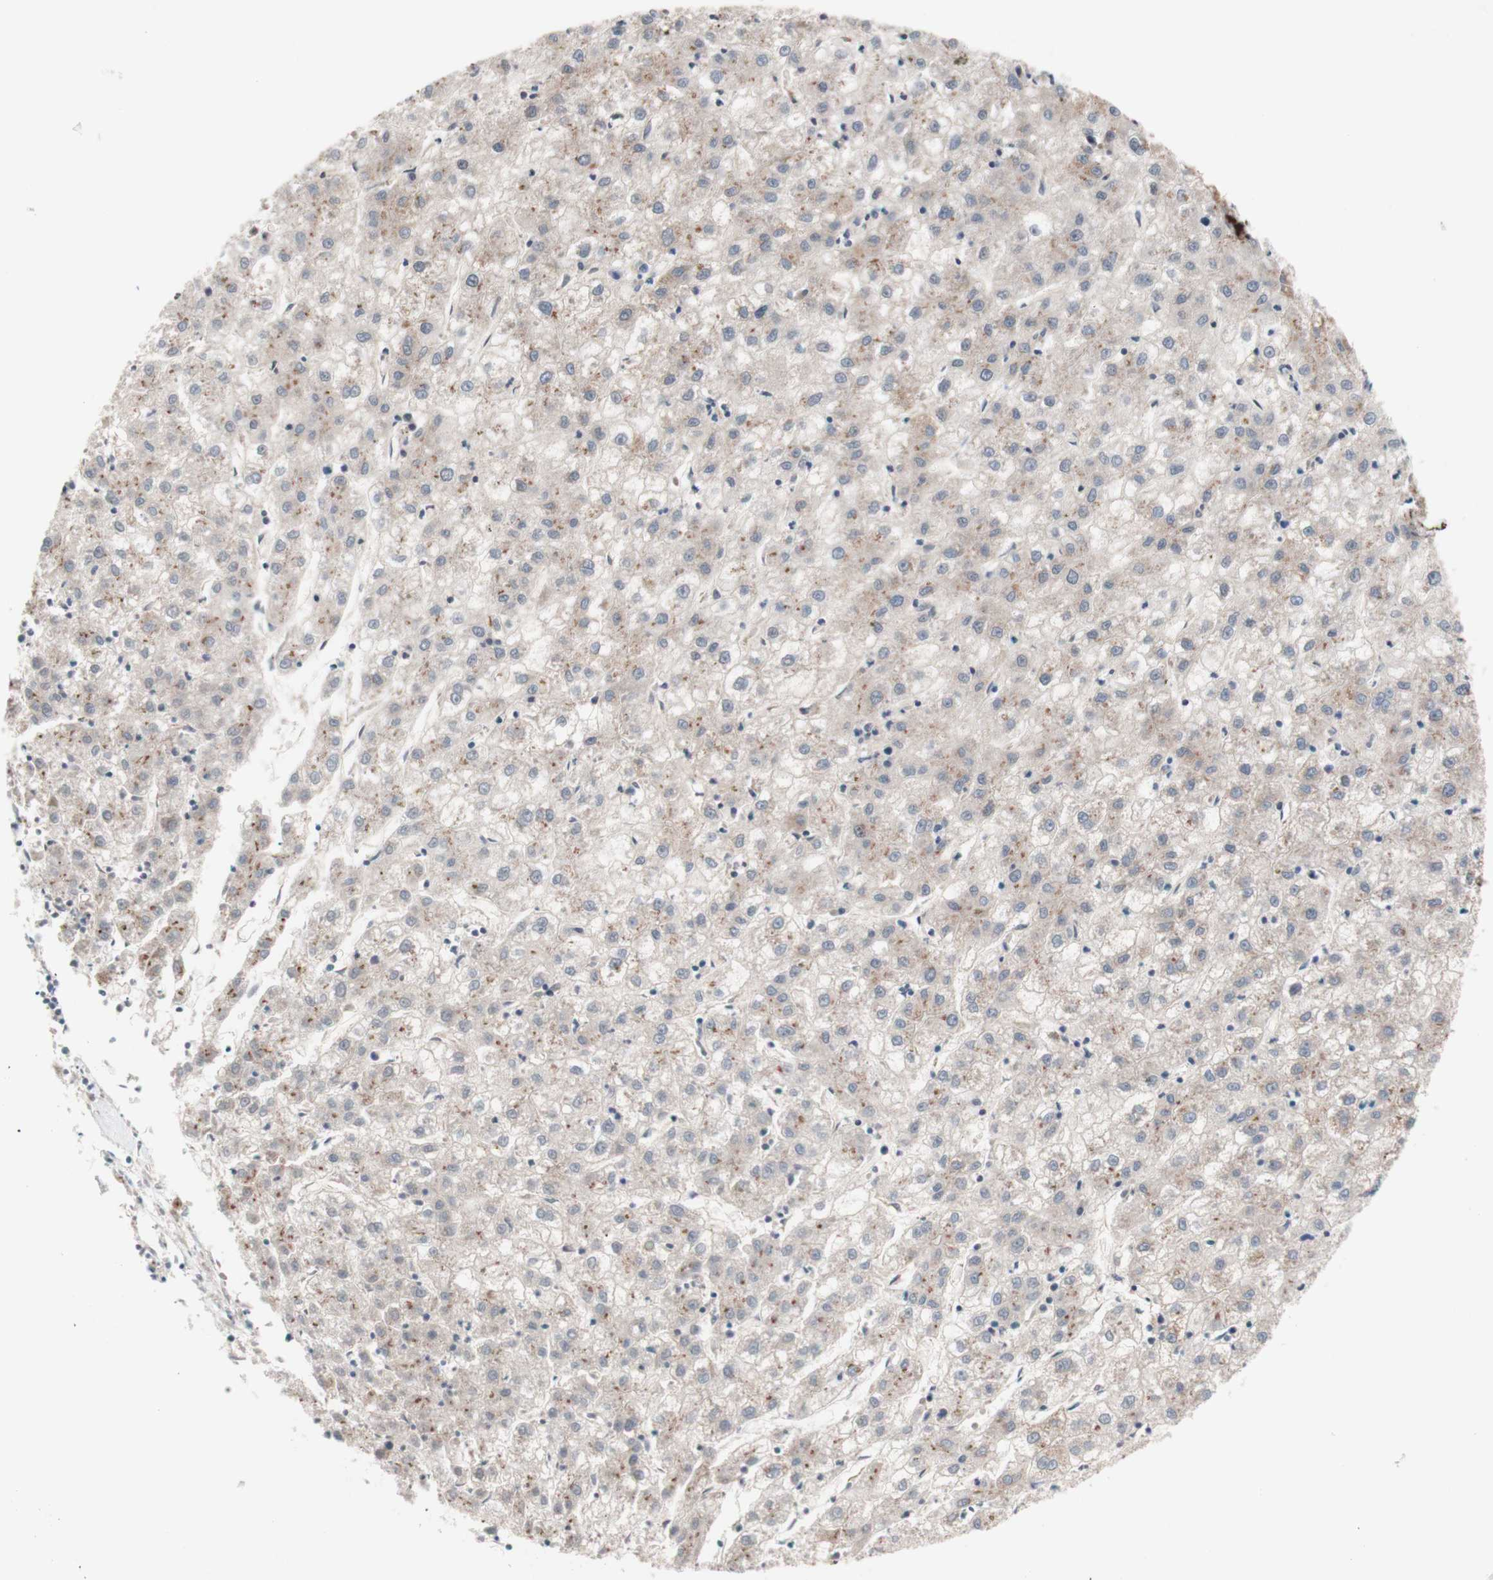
{"staining": {"intensity": "weak", "quantity": ">75%", "location": "cytoplasmic/membranous"}, "tissue": "liver cancer", "cell_type": "Tumor cells", "image_type": "cancer", "snomed": [{"axis": "morphology", "description": "Carcinoma, Hepatocellular, NOS"}, {"axis": "topography", "description": "Liver"}], "caption": "Hepatocellular carcinoma (liver) tissue exhibits weak cytoplasmic/membranous staining in approximately >75% of tumor cells, visualized by immunohistochemistry. (DAB IHC, brown staining for protein, blue staining for nuclei).", "gene": "CNN3", "patient": {"sex": "male", "age": 72}}